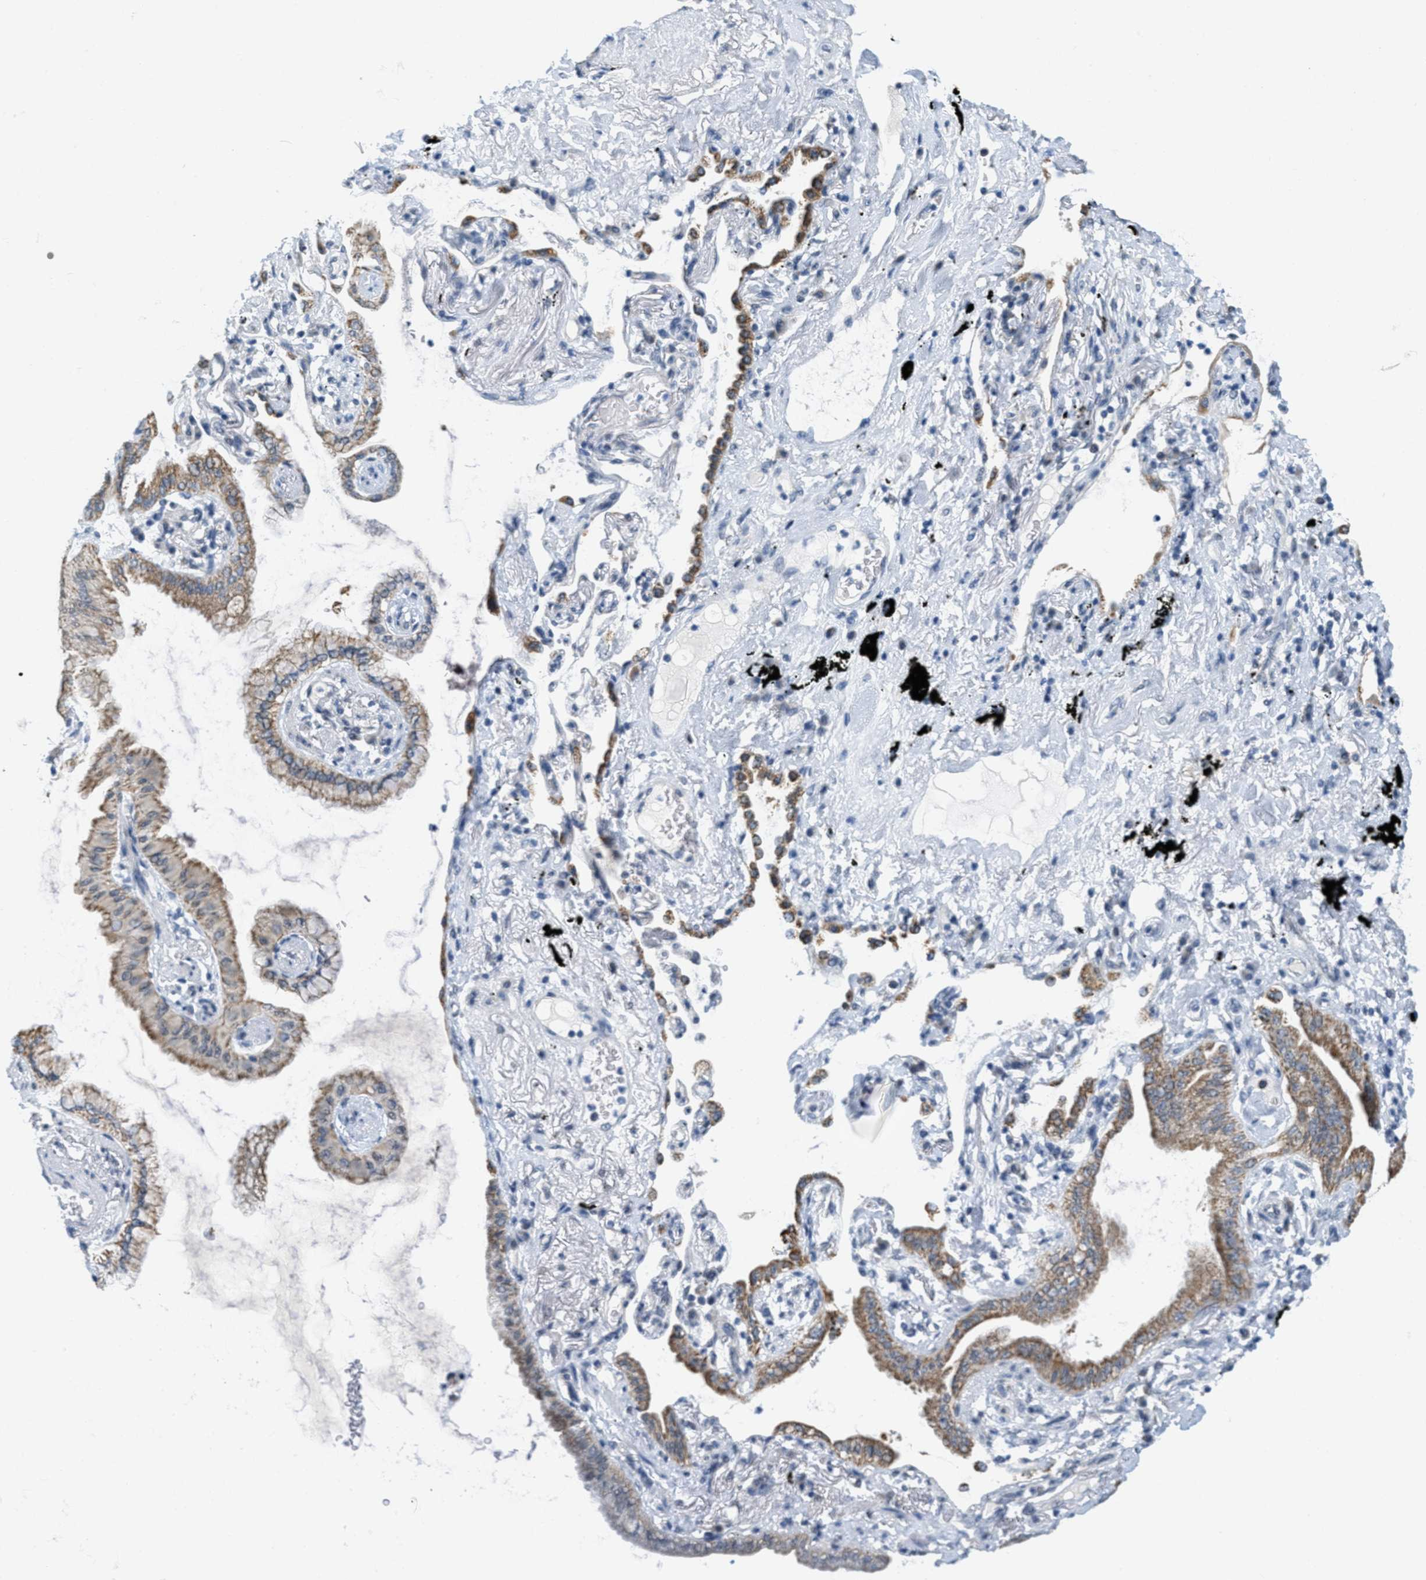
{"staining": {"intensity": "moderate", "quantity": ">75%", "location": "cytoplasmic/membranous"}, "tissue": "lung cancer", "cell_type": "Tumor cells", "image_type": "cancer", "snomed": [{"axis": "morphology", "description": "Adenocarcinoma, NOS"}, {"axis": "topography", "description": "Lung"}], "caption": "Moderate cytoplasmic/membranous staining is identified in about >75% of tumor cells in lung adenocarcinoma. (DAB (3,3'-diaminobenzidine) IHC with brightfield microscopy, high magnification).", "gene": "HS3ST2", "patient": {"sex": "female", "age": 70}}